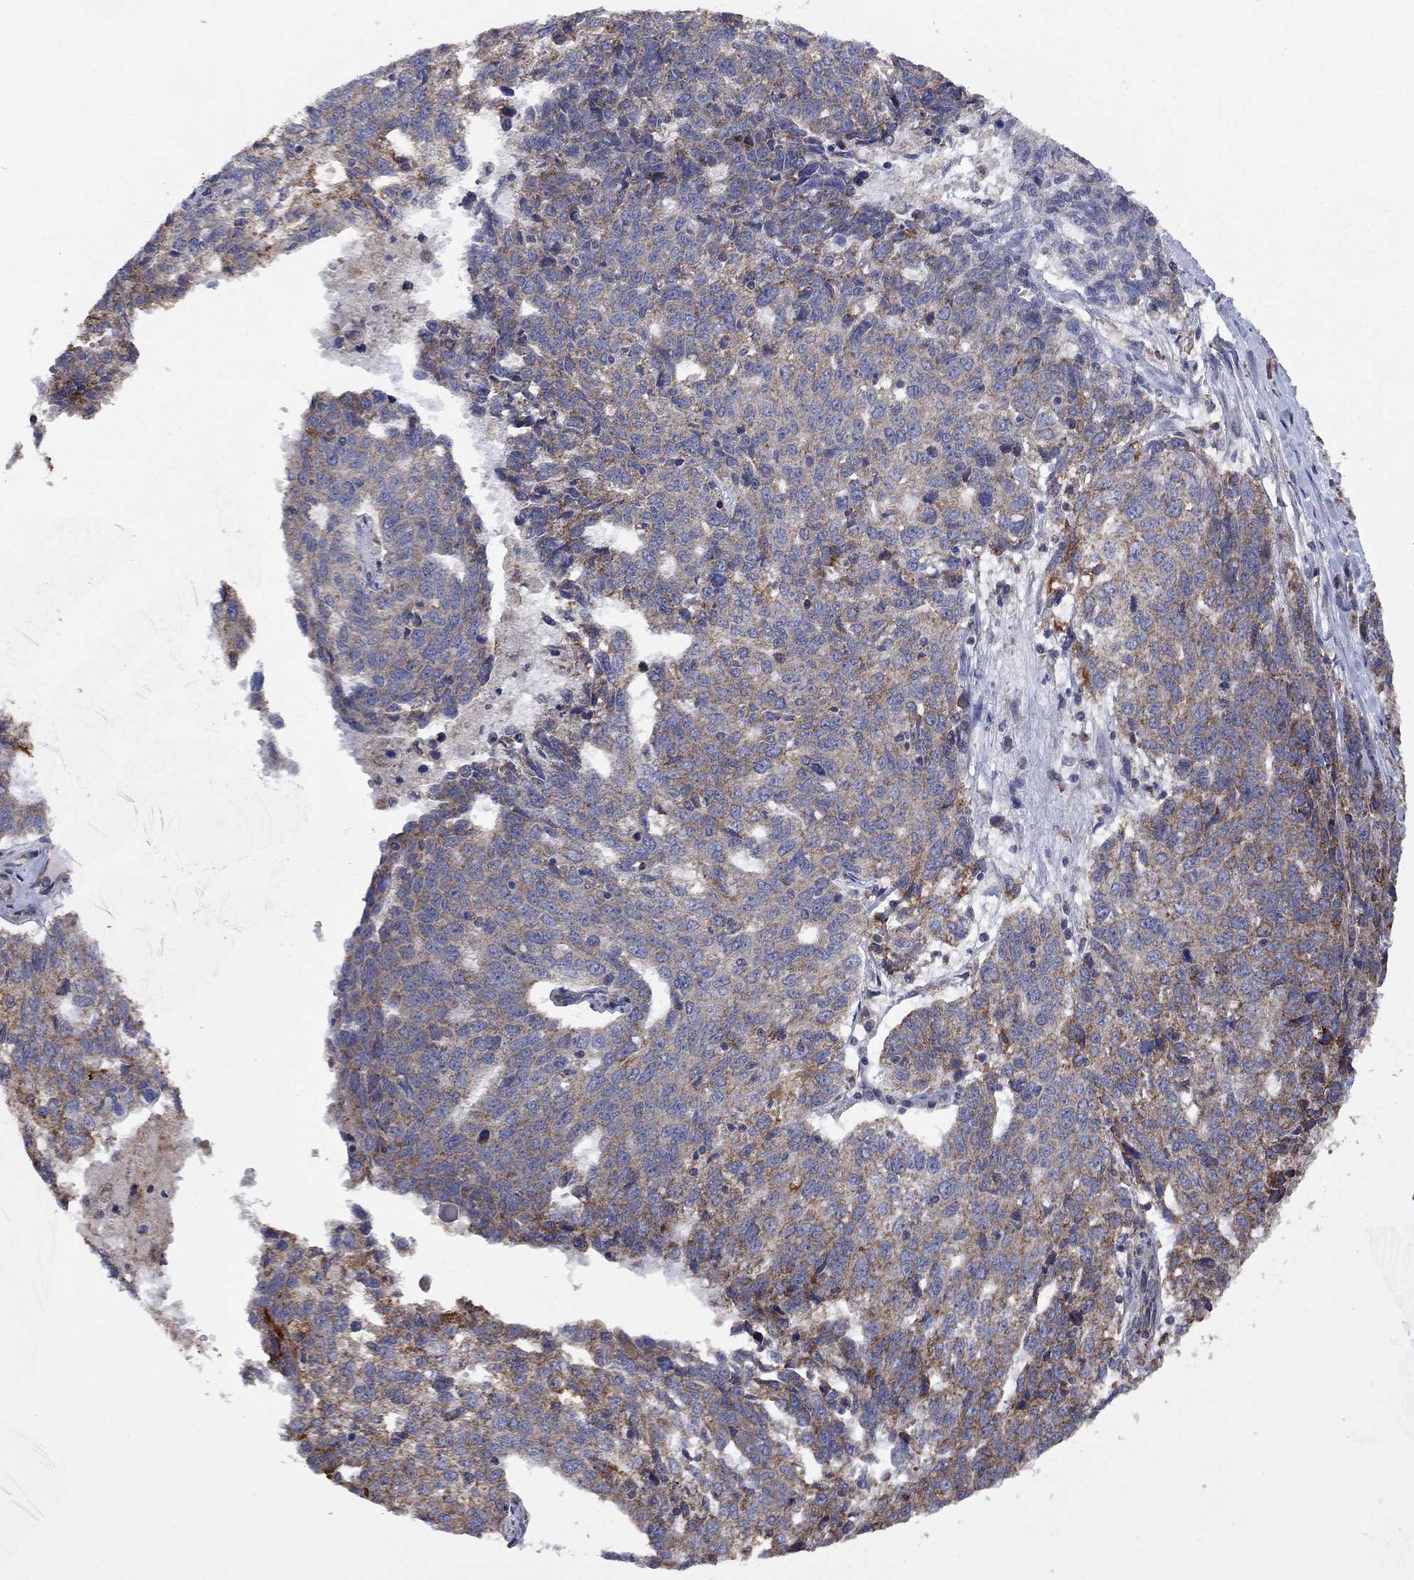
{"staining": {"intensity": "weak", "quantity": "25%-75%", "location": "cytoplasmic/membranous"}, "tissue": "ovarian cancer", "cell_type": "Tumor cells", "image_type": "cancer", "snomed": [{"axis": "morphology", "description": "Cystadenocarcinoma, serous, NOS"}, {"axis": "topography", "description": "Ovary"}], "caption": "Protein expression analysis of ovarian cancer (serous cystadenocarcinoma) demonstrates weak cytoplasmic/membranous expression in approximately 25%-75% of tumor cells.", "gene": "FURIN", "patient": {"sex": "female", "age": 71}}